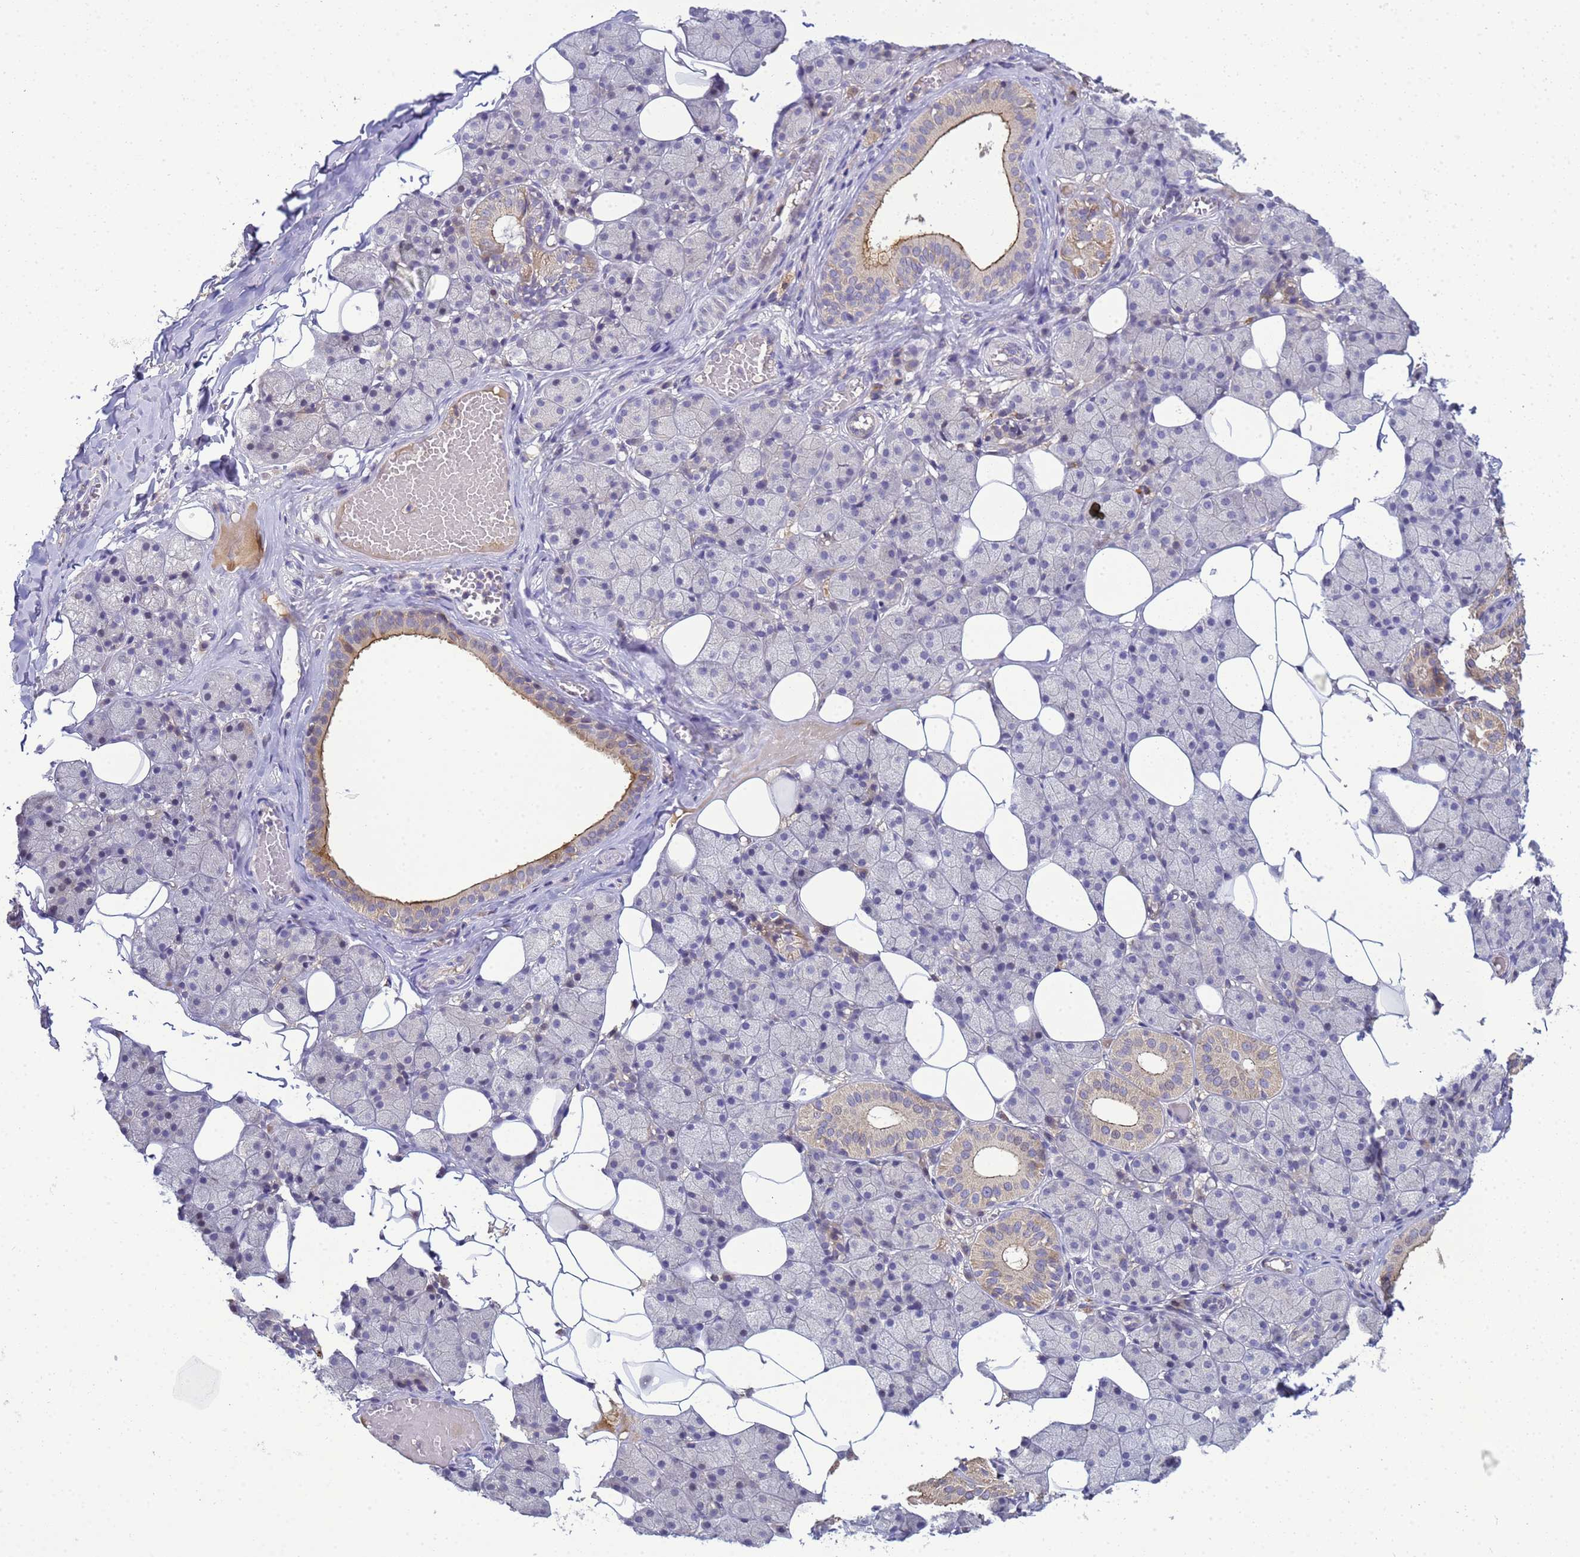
{"staining": {"intensity": "weak", "quantity": "<25%", "location": "cytoplasmic/membranous"}, "tissue": "salivary gland", "cell_type": "Glandular cells", "image_type": "normal", "snomed": [{"axis": "morphology", "description": "Normal tissue, NOS"}, {"axis": "topography", "description": "Salivary gland"}], "caption": "Protein analysis of unremarkable salivary gland shows no significant expression in glandular cells.", "gene": "TMEM74B", "patient": {"sex": "female", "age": 33}}